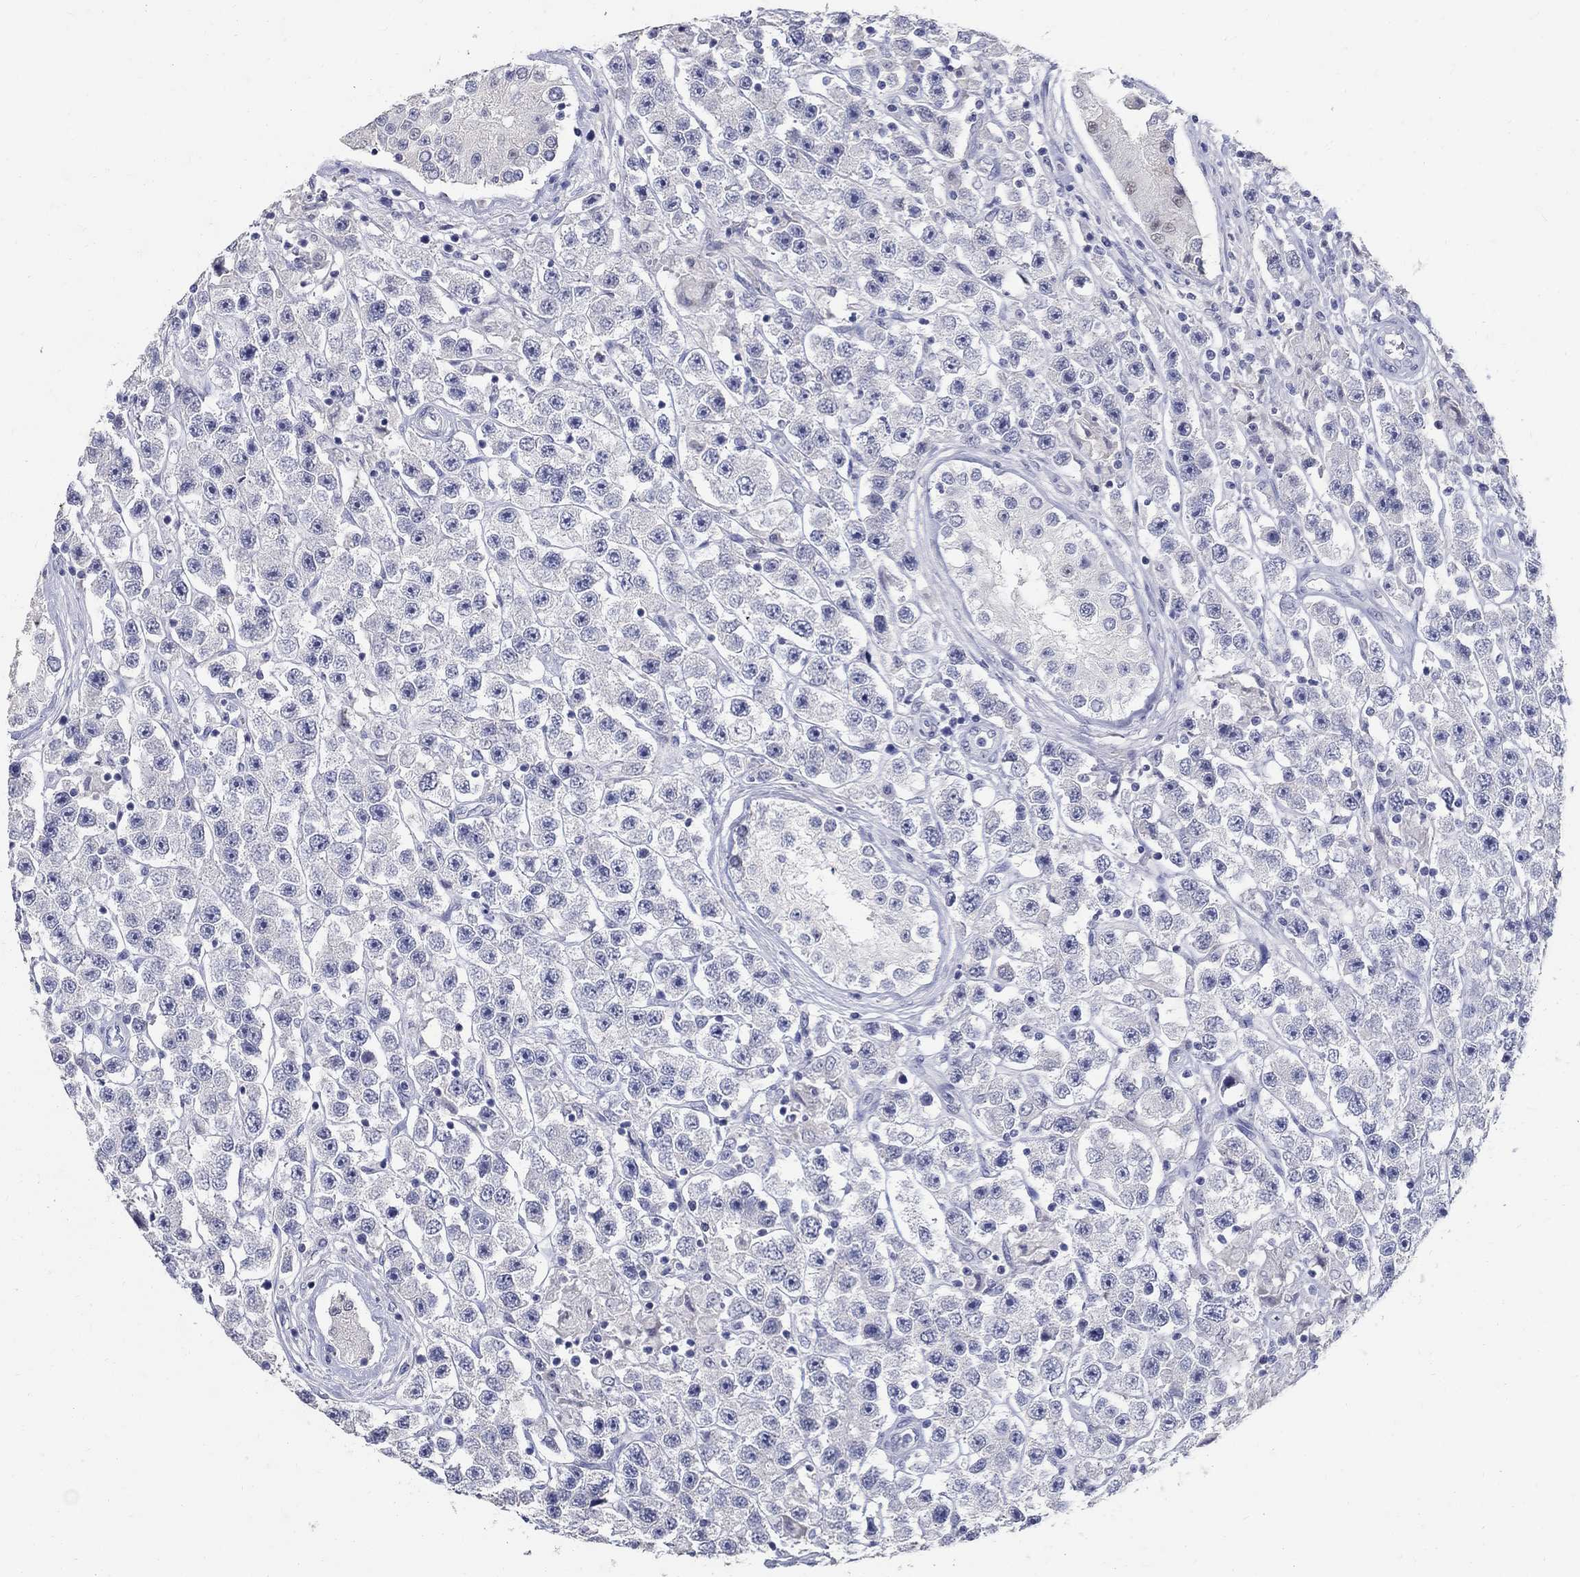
{"staining": {"intensity": "negative", "quantity": "none", "location": "none"}, "tissue": "testis cancer", "cell_type": "Tumor cells", "image_type": "cancer", "snomed": [{"axis": "morphology", "description": "Seminoma, NOS"}, {"axis": "topography", "description": "Testis"}], "caption": "This is a image of immunohistochemistry (IHC) staining of testis cancer (seminoma), which shows no expression in tumor cells. (DAB (3,3'-diaminobenzidine) immunohistochemistry, high magnification).", "gene": "SOX2", "patient": {"sex": "male", "age": 45}}